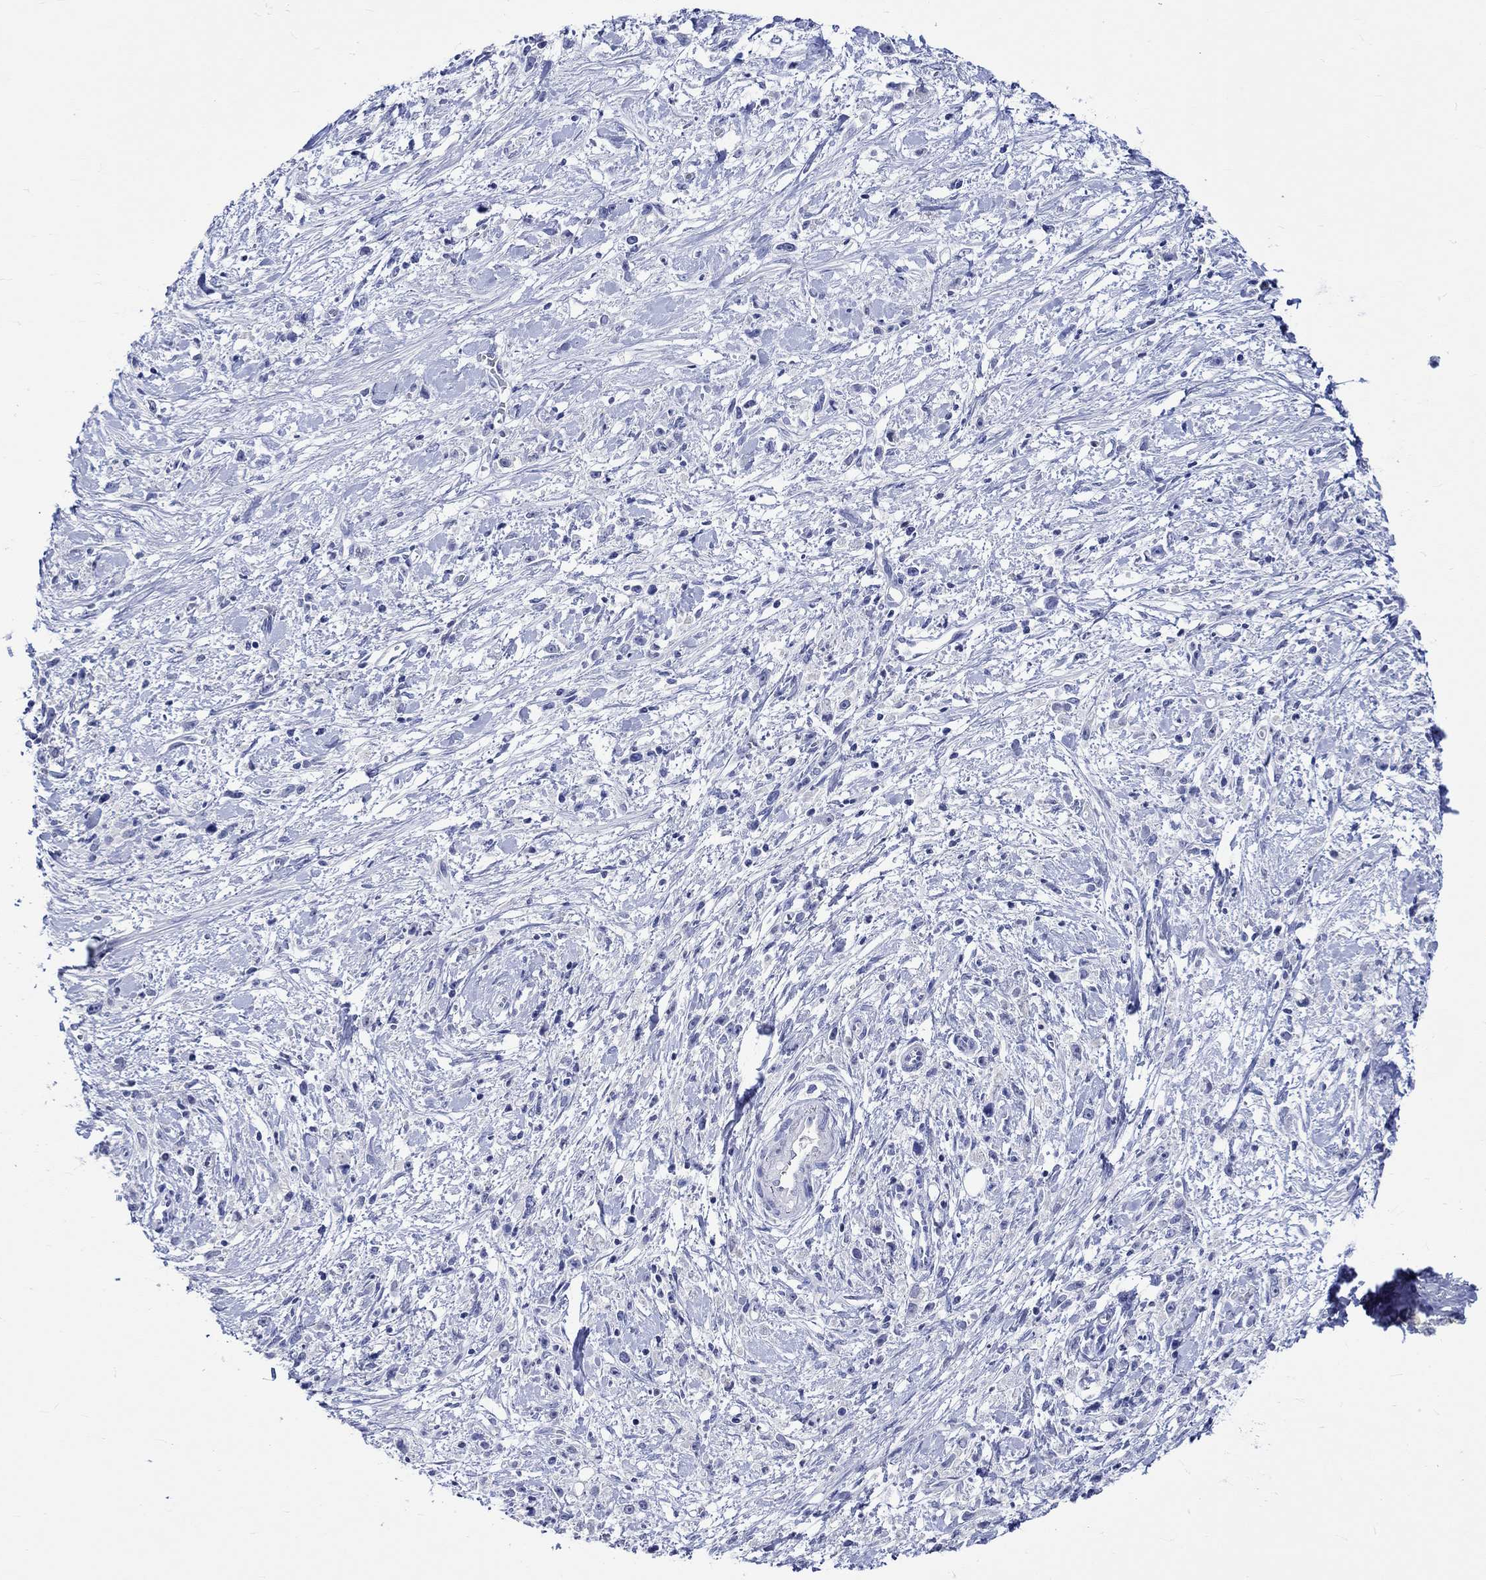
{"staining": {"intensity": "negative", "quantity": "none", "location": "none"}, "tissue": "stomach cancer", "cell_type": "Tumor cells", "image_type": "cancer", "snomed": [{"axis": "morphology", "description": "Adenocarcinoma, NOS"}, {"axis": "topography", "description": "Stomach"}], "caption": "Immunohistochemical staining of stomach cancer displays no significant positivity in tumor cells.", "gene": "KLHL35", "patient": {"sex": "female", "age": 59}}